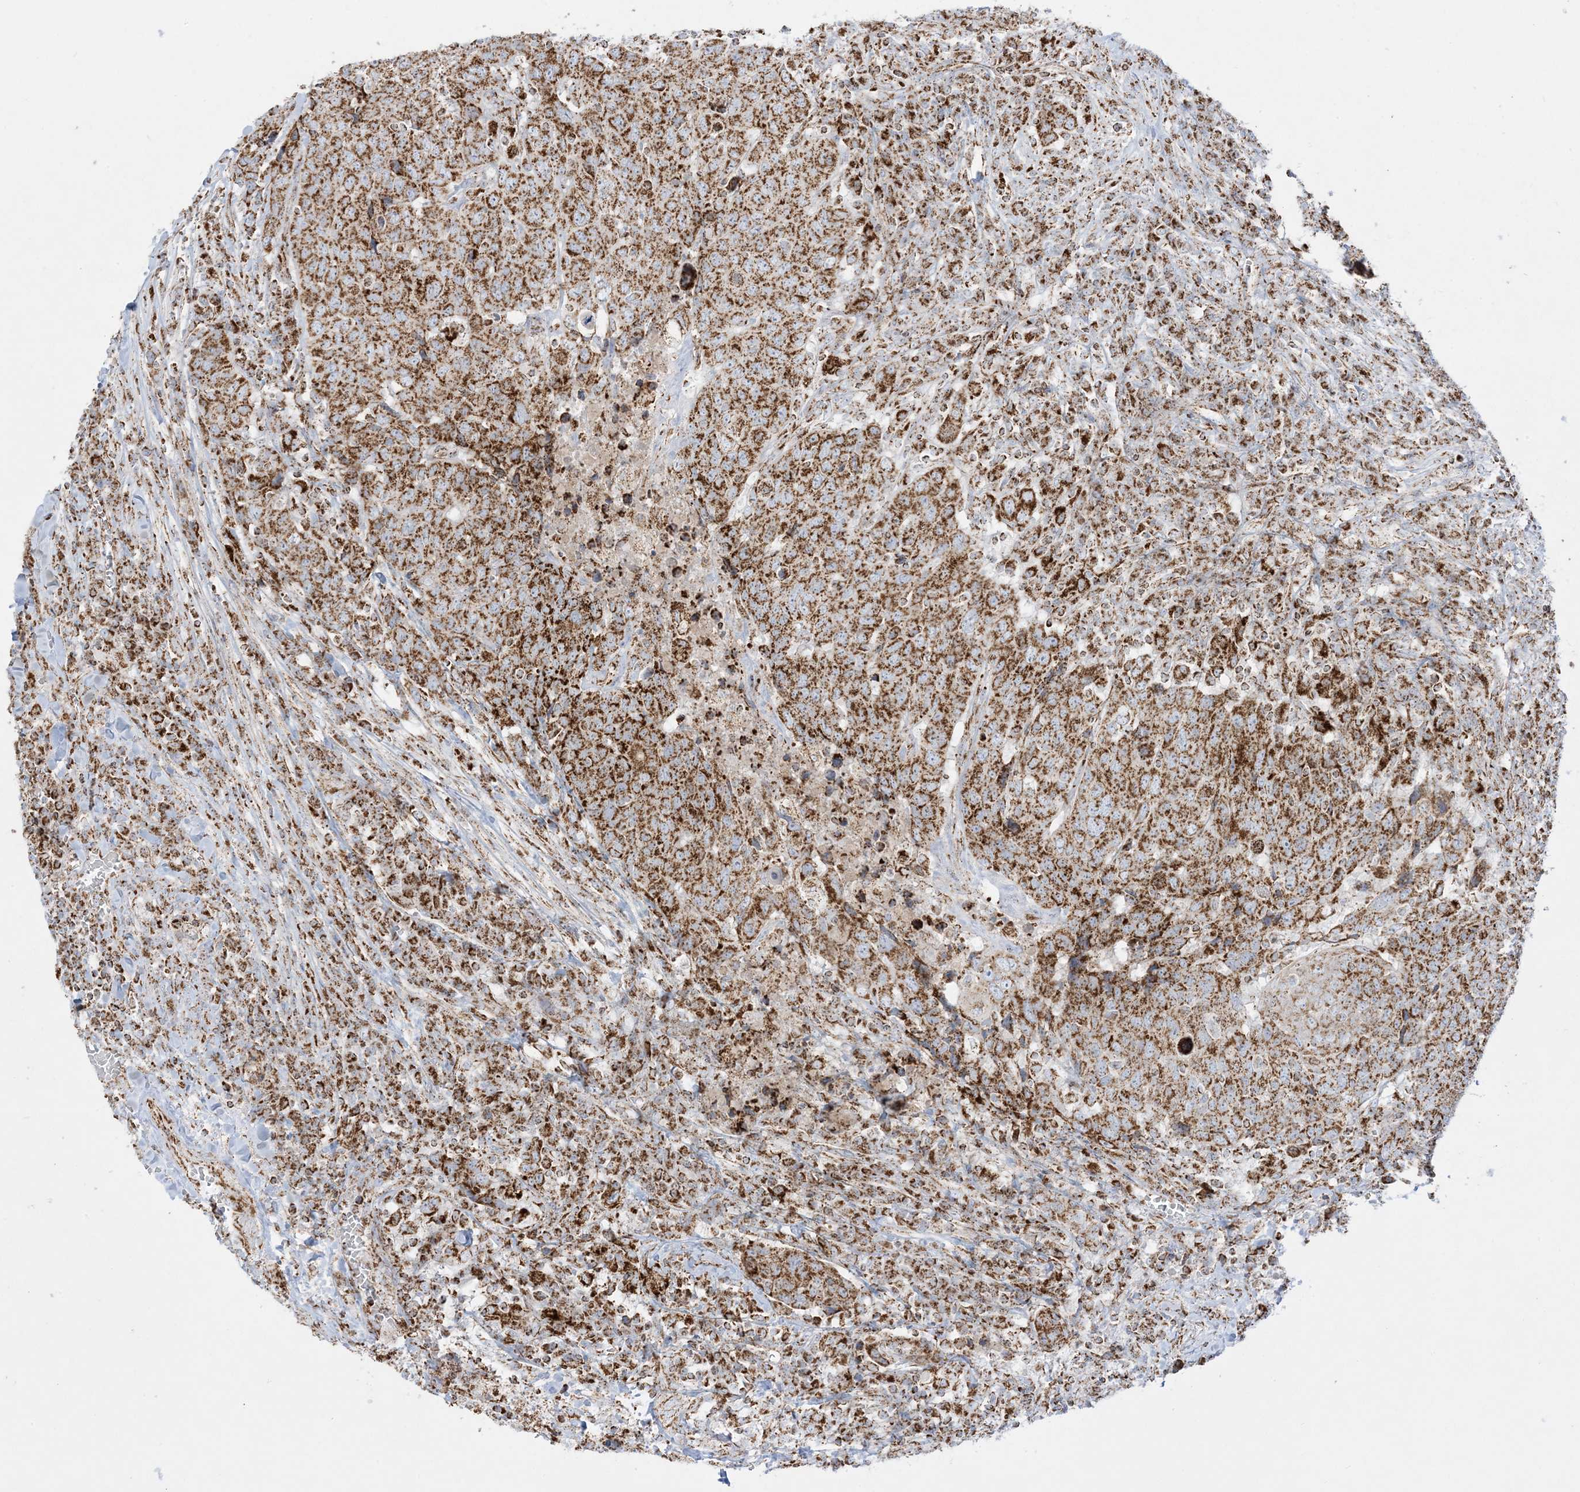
{"staining": {"intensity": "moderate", "quantity": ">75%", "location": "cytoplasmic/membranous"}, "tissue": "head and neck cancer", "cell_type": "Tumor cells", "image_type": "cancer", "snomed": [{"axis": "morphology", "description": "Squamous cell carcinoma, NOS"}, {"axis": "topography", "description": "Head-Neck"}], "caption": "A micrograph of squamous cell carcinoma (head and neck) stained for a protein reveals moderate cytoplasmic/membranous brown staining in tumor cells.", "gene": "MRPS36", "patient": {"sex": "male", "age": 66}}